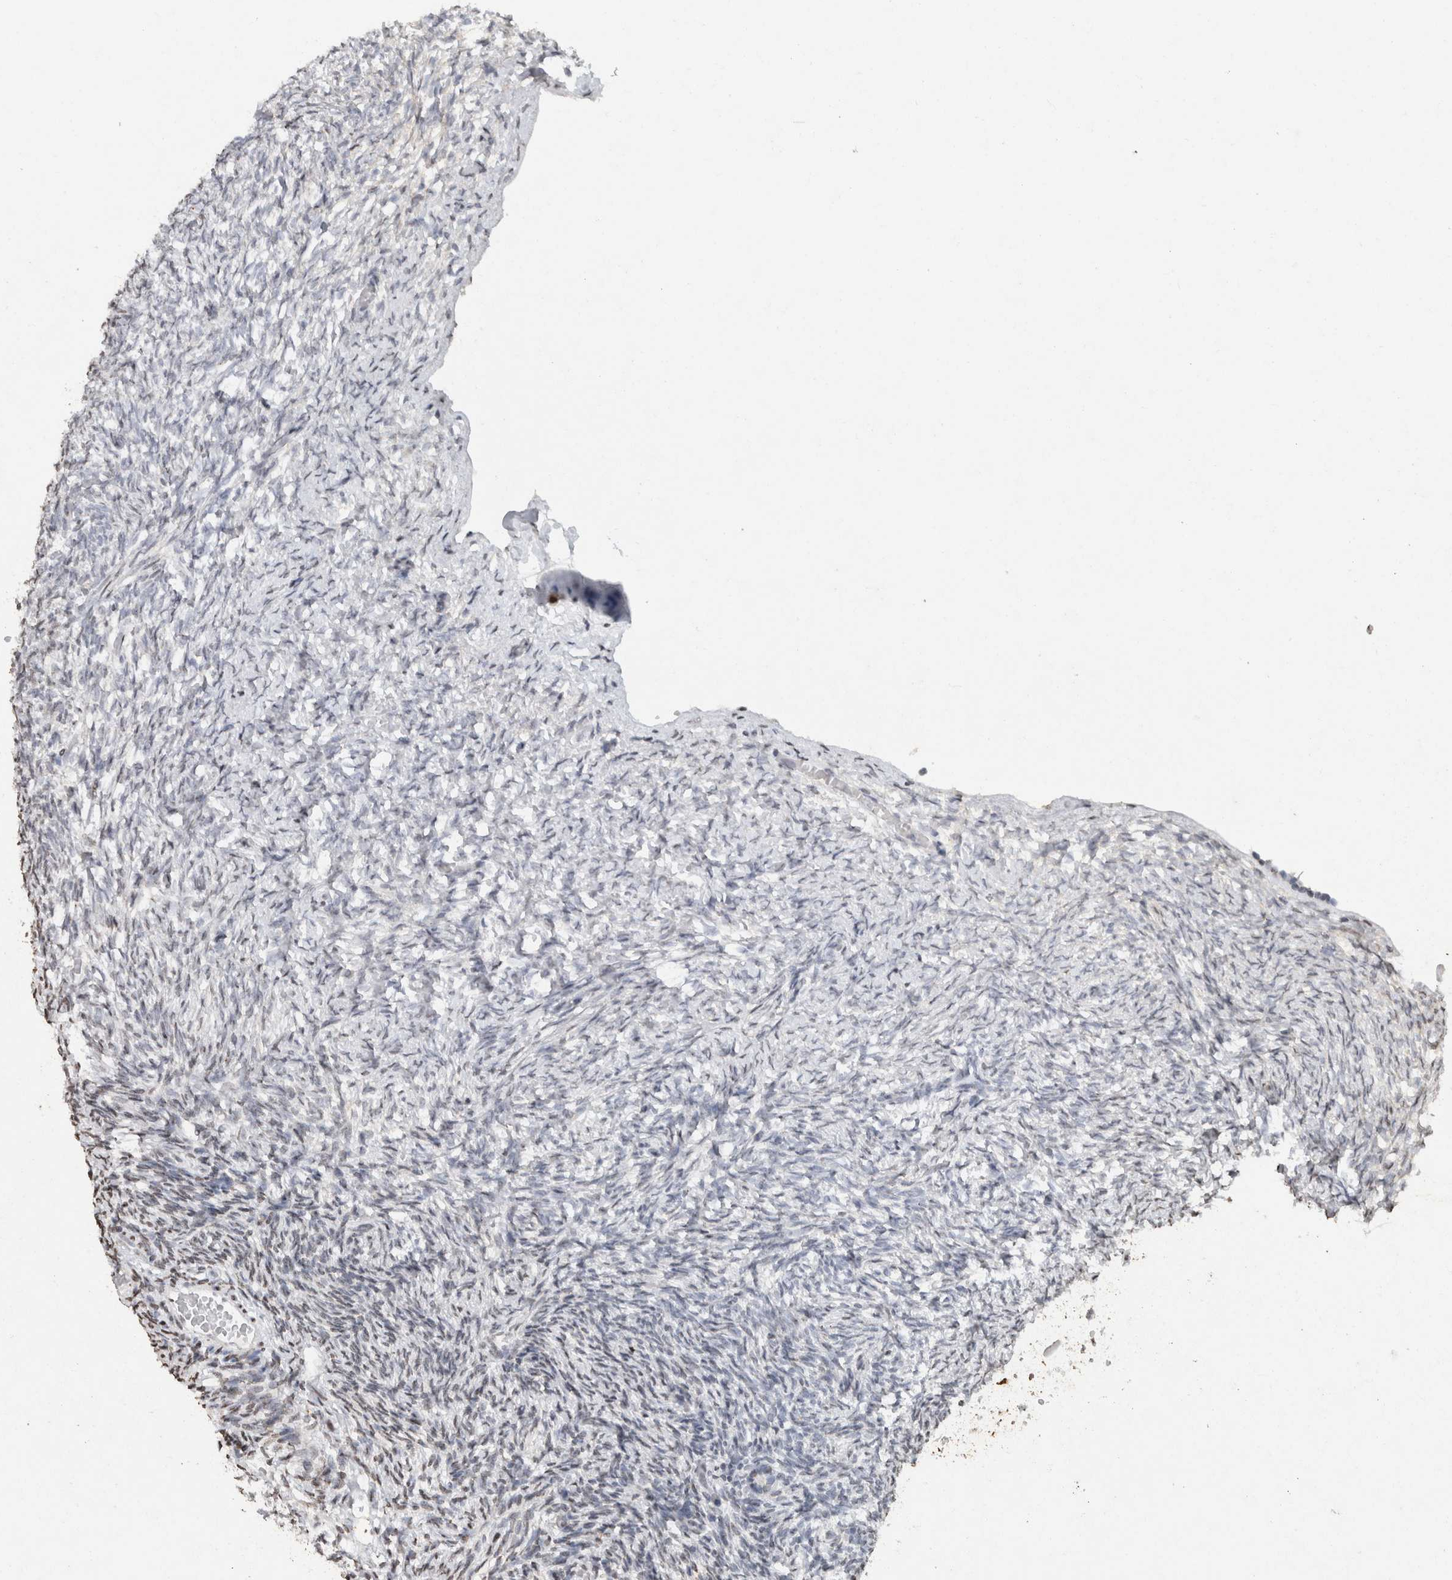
{"staining": {"intensity": "negative", "quantity": "none", "location": "none"}, "tissue": "ovary", "cell_type": "Follicle cells", "image_type": "normal", "snomed": [{"axis": "morphology", "description": "Normal tissue, NOS"}, {"axis": "topography", "description": "Ovary"}], "caption": "A high-resolution histopathology image shows immunohistochemistry (IHC) staining of unremarkable ovary, which demonstrates no significant staining in follicle cells.", "gene": "CNTN1", "patient": {"sex": "female", "age": 34}}